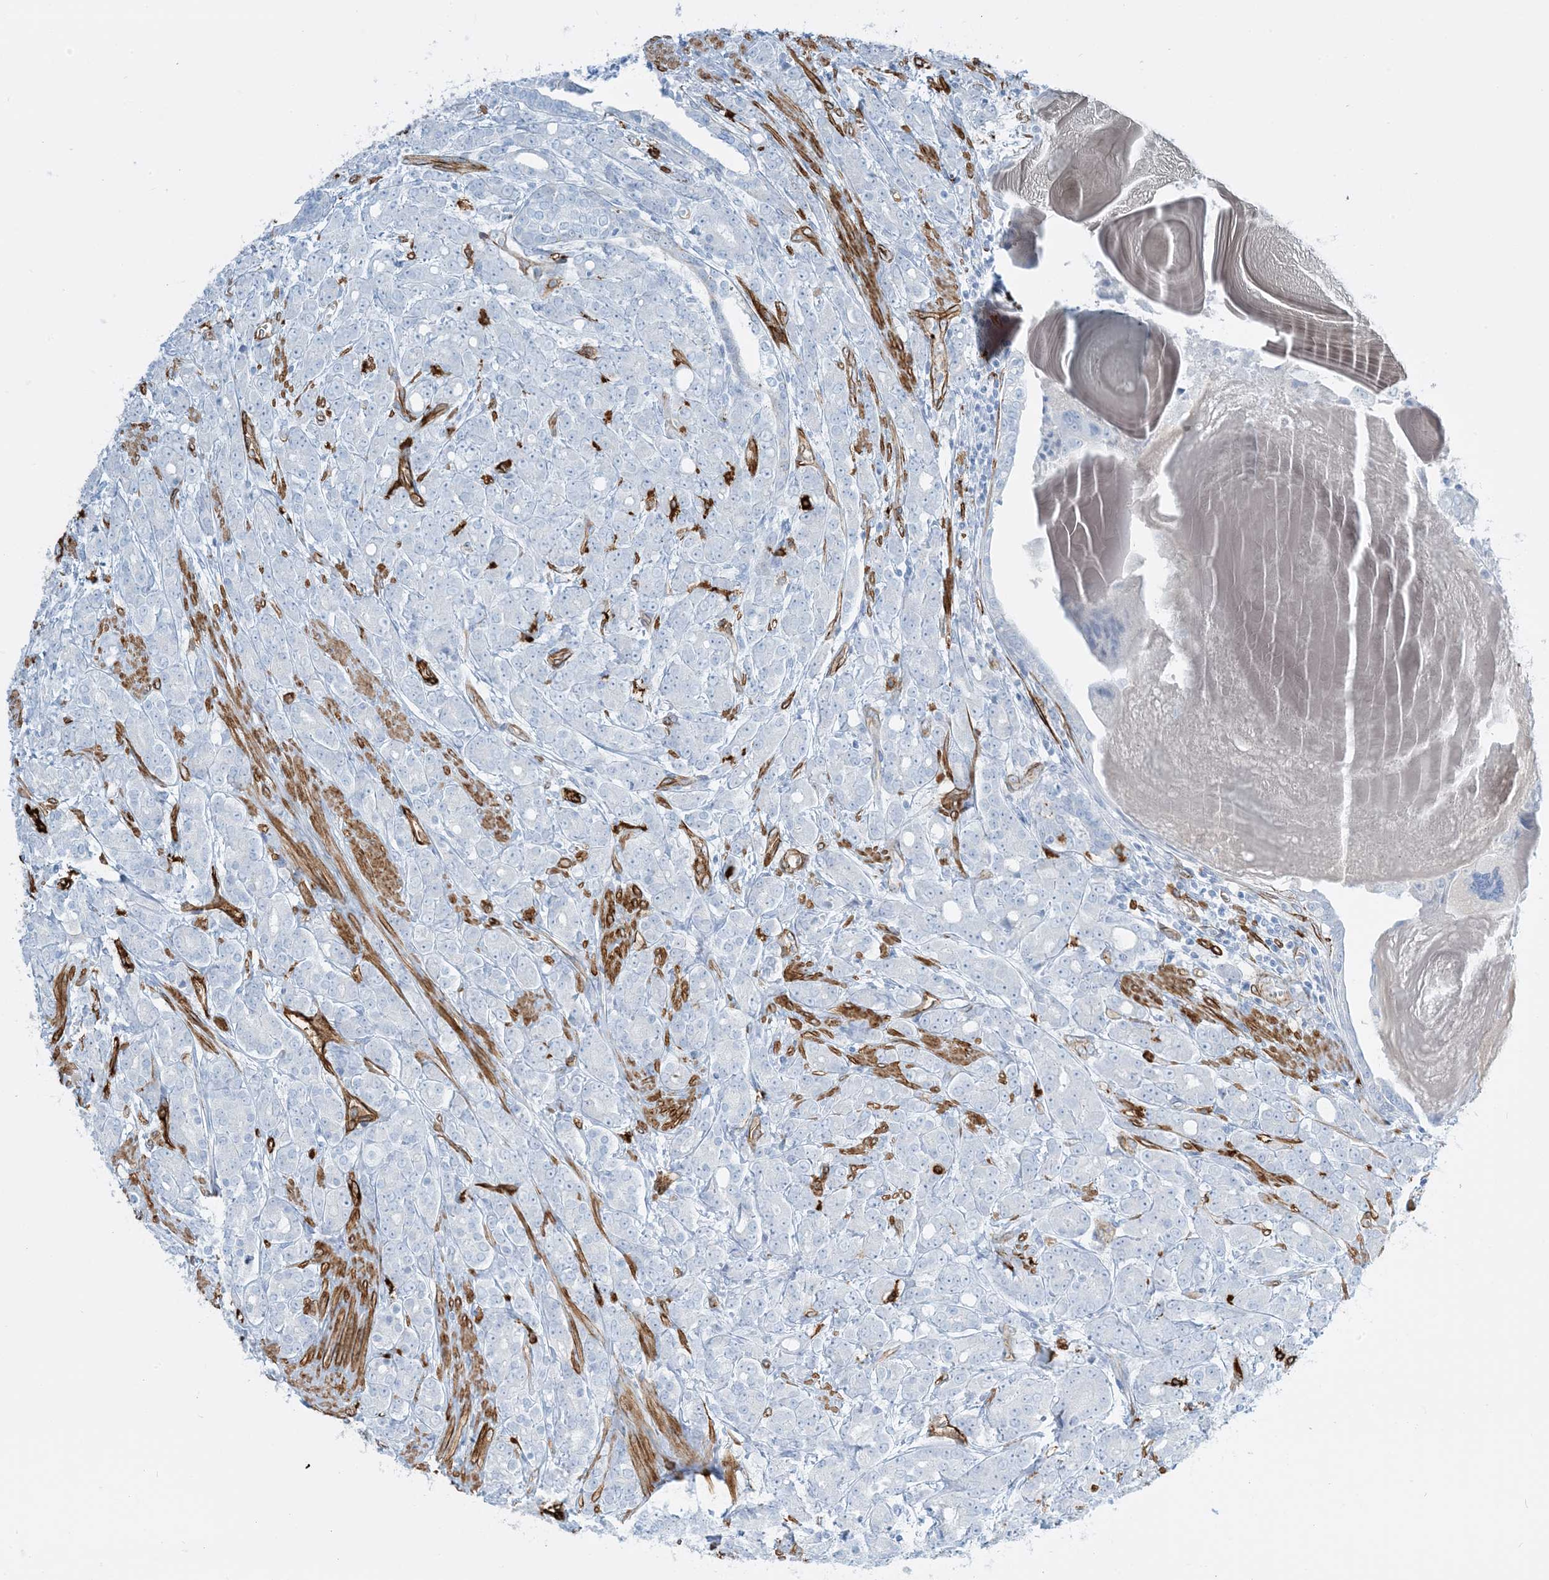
{"staining": {"intensity": "negative", "quantity": "none", "location": "none"}, "tissue": "prostate cancer", "cell_type": "Tumor cells", "image_type": "cancer", "snomed": [{"axis": "morphology", "description": "Adenocarcinoma, High grade"}, {"axis": "topography", "description": "Prostate"}], "caption": "Immunohistochemical staining of prostate high-grade adenocarcinoma reveals no significant expression in tumor cells.", "gene": "EPS8L3", "patient": {"sex": "male", "age": 62}}